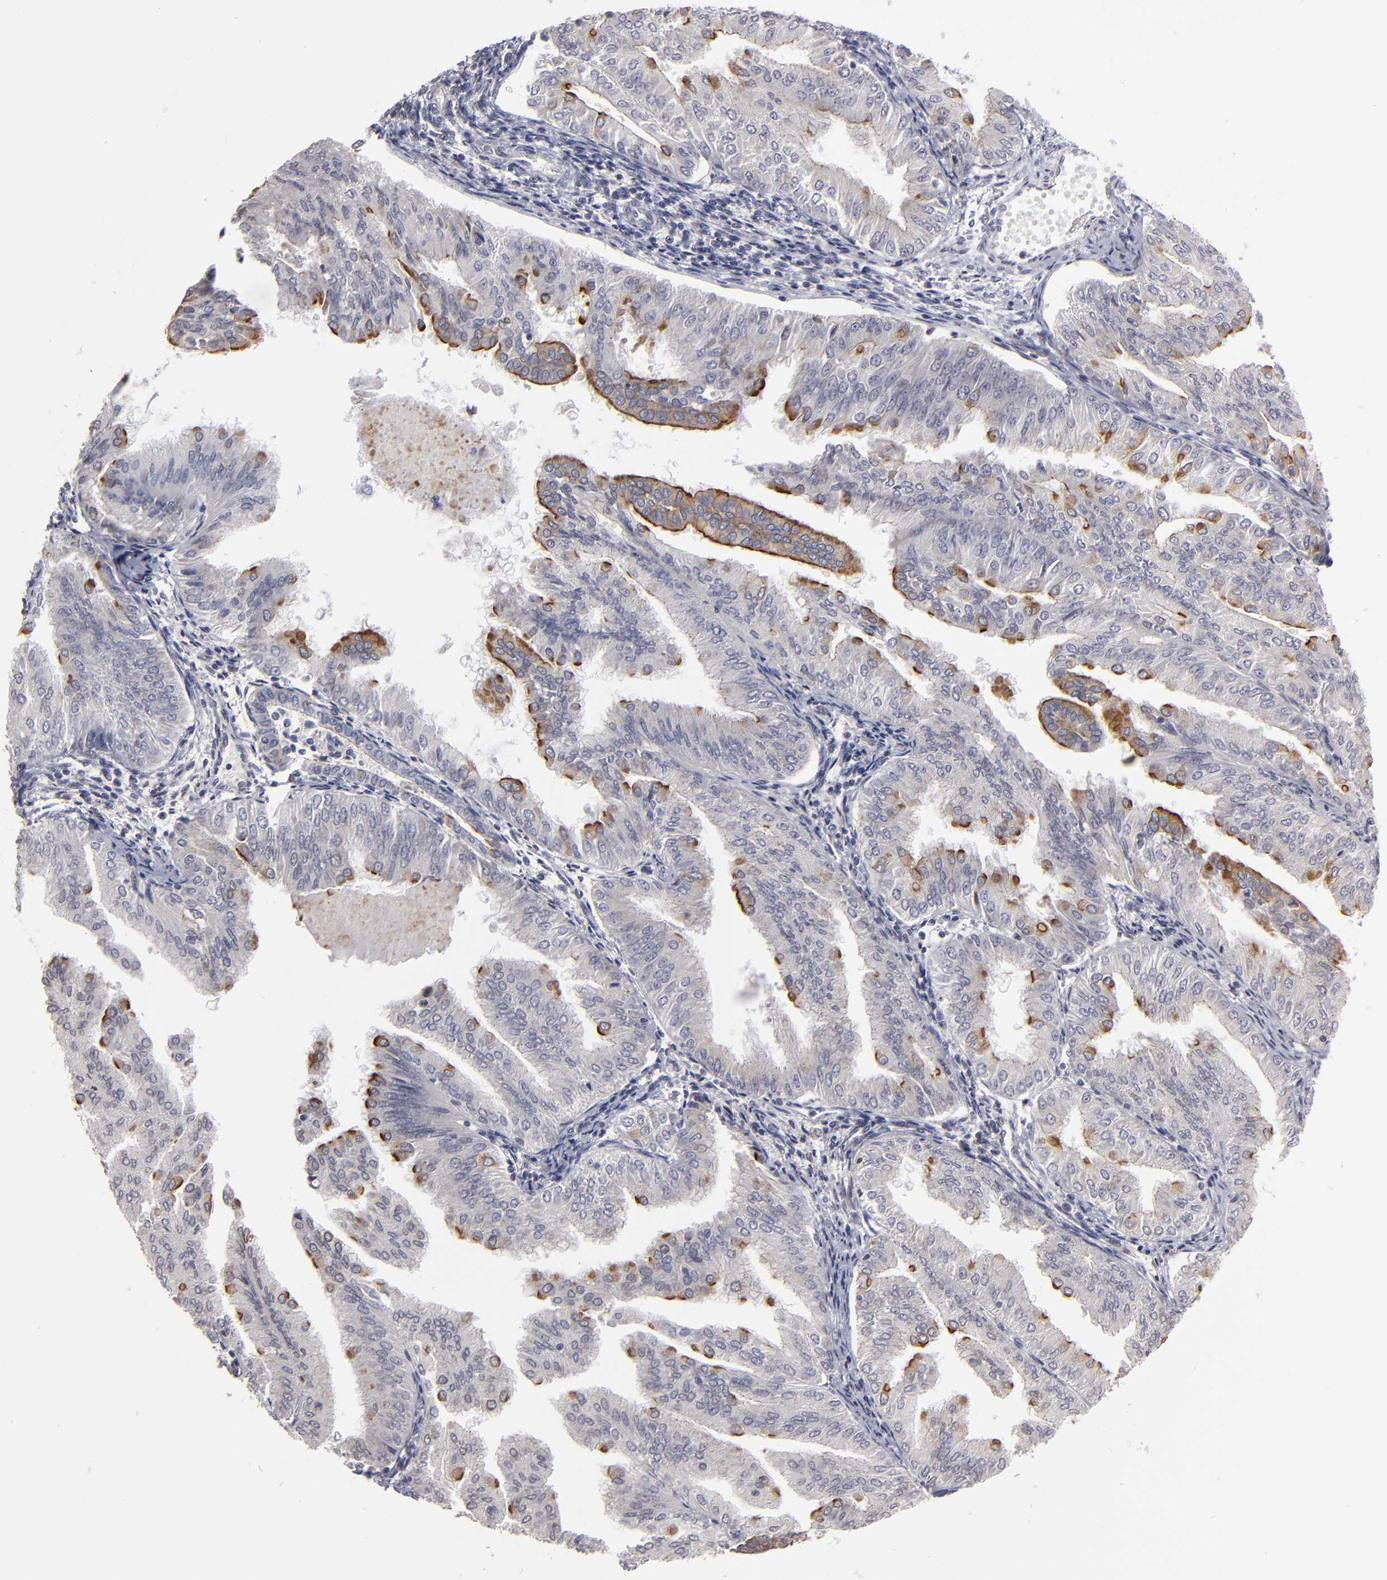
{"staining": {"intensity": "strong", "quantity": "25%-75%", "location": "cytoplasmic/membranous"}, "tissue": "endometrial cancer", "cell_type": "Tumor cells", "image_type": "cancer", "snomed": [{"axis": "morphology", "description": "Adenocarcinoma, NOS"}, {"axis": "topography", "description": "Endometrium"}], "caption": "Immunohistochemistry (IHC) staining of endometrial adenocarcinoma, which reveals high levels of strong cytoplasmic/membranous staining in about 25%-75% of tumor cells indicating strong cytoplasmic/membranous protein expression. The staining was performed using DAB (brown) for protein detection and nuclei were counterstained in hematoxylin (blue).", "gene": "CEP97", "patient": {"sex": "female", "age": 53}}